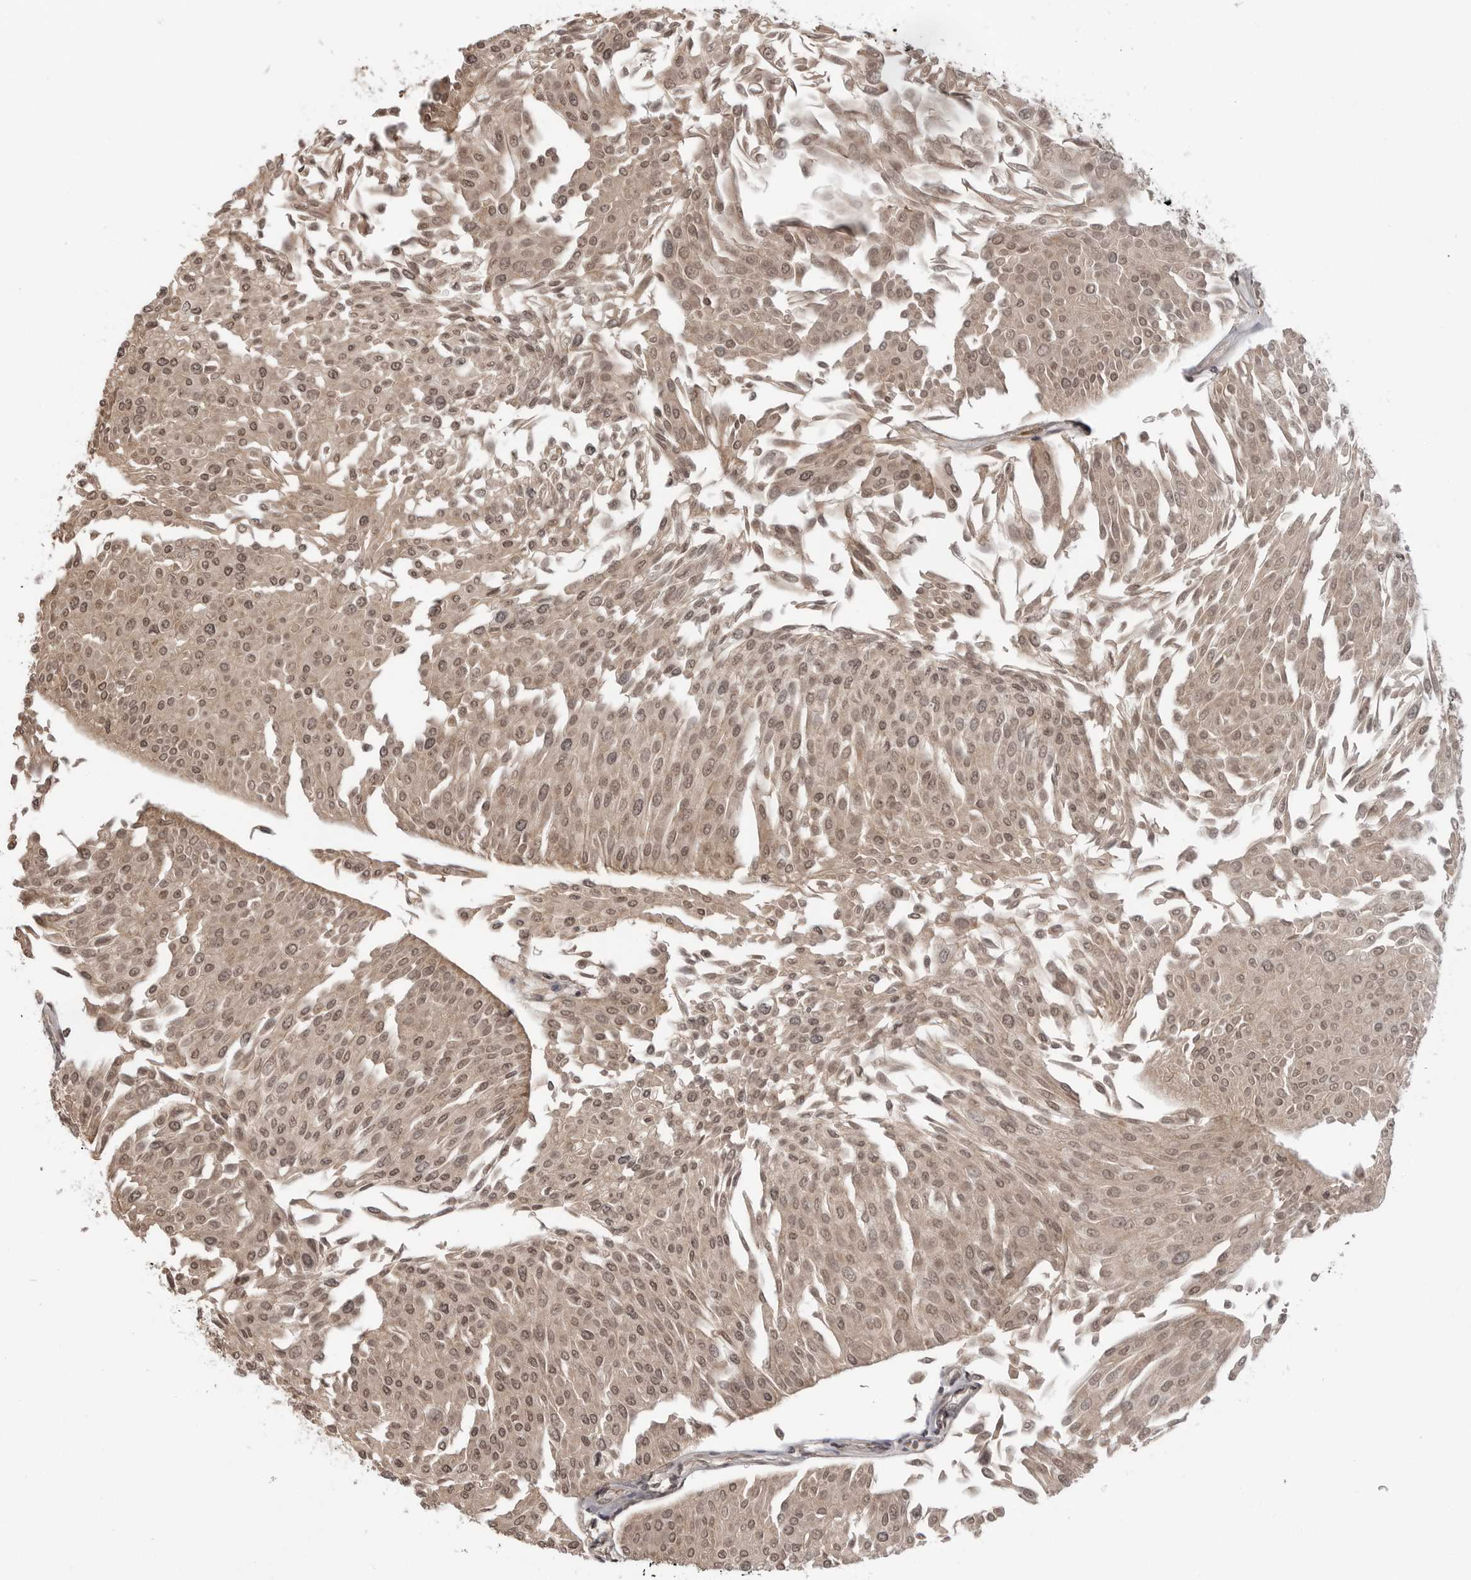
{"staining": {"intensity": "moderate", "quantity": ">75%", "location": "cytoplasmic/membranous,nuclear"}, "tissue": "urothelial cancer", "cell_type": "Tumor cells", "image_type": "cancer", "snomed": [{"axis": "morphology", "description": "Urothelial carcinoma, Low grade"}, {"axis": "topography", "description": "Urinary bladder"}], "caption": "This photomicrograph exhibits immunohistochemistry (IHC) staining of urothelial cancer, with medium moderate cytoplasmic/membranous and nuclear positivity in about >75% of tumor cells.", "gene": "IL24", "patient": {"sex": "male", "age": 67}}